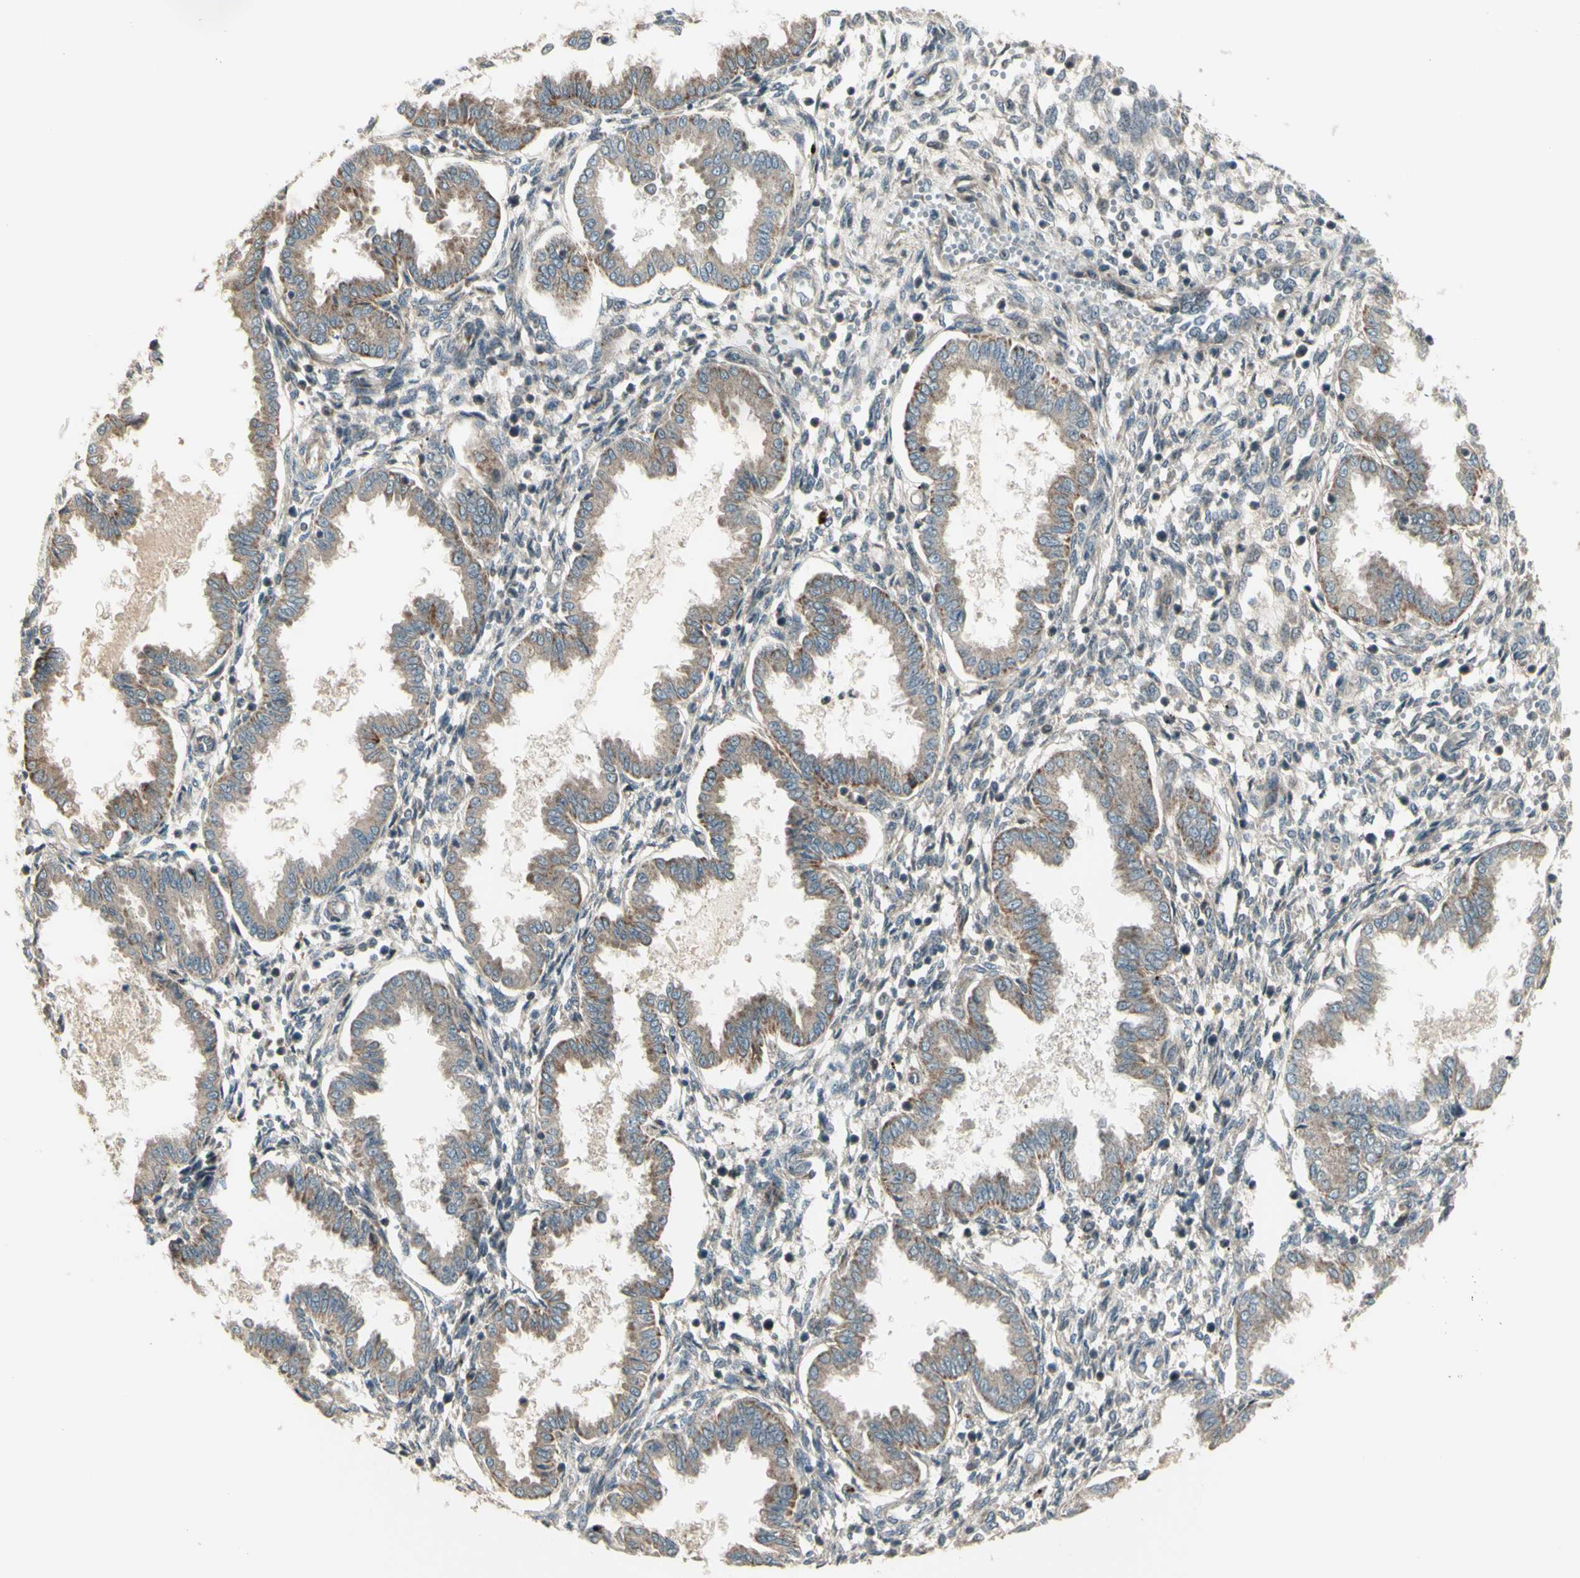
{"staining": {"intensity": "weak", "quantity": "25%-75%", "location": "cytoplasmic/membranous"}, "tissue": "endometrium", "cell_type": "Cells in endometrial stroma", "image_type": "normal", "snomed": [{"axis": "morphology", "description": "Normal tissue, NOS"}, {"axis": "topography", "description": "Endometrium"}], "caption": "Protein staining shows weak cytoplasmic/membranous staining in about 25%-75% of cells in endometrial stroma in normal endometrium.", "gene": "OSTM1", "patient": {"sex": "female", "age": 33}}